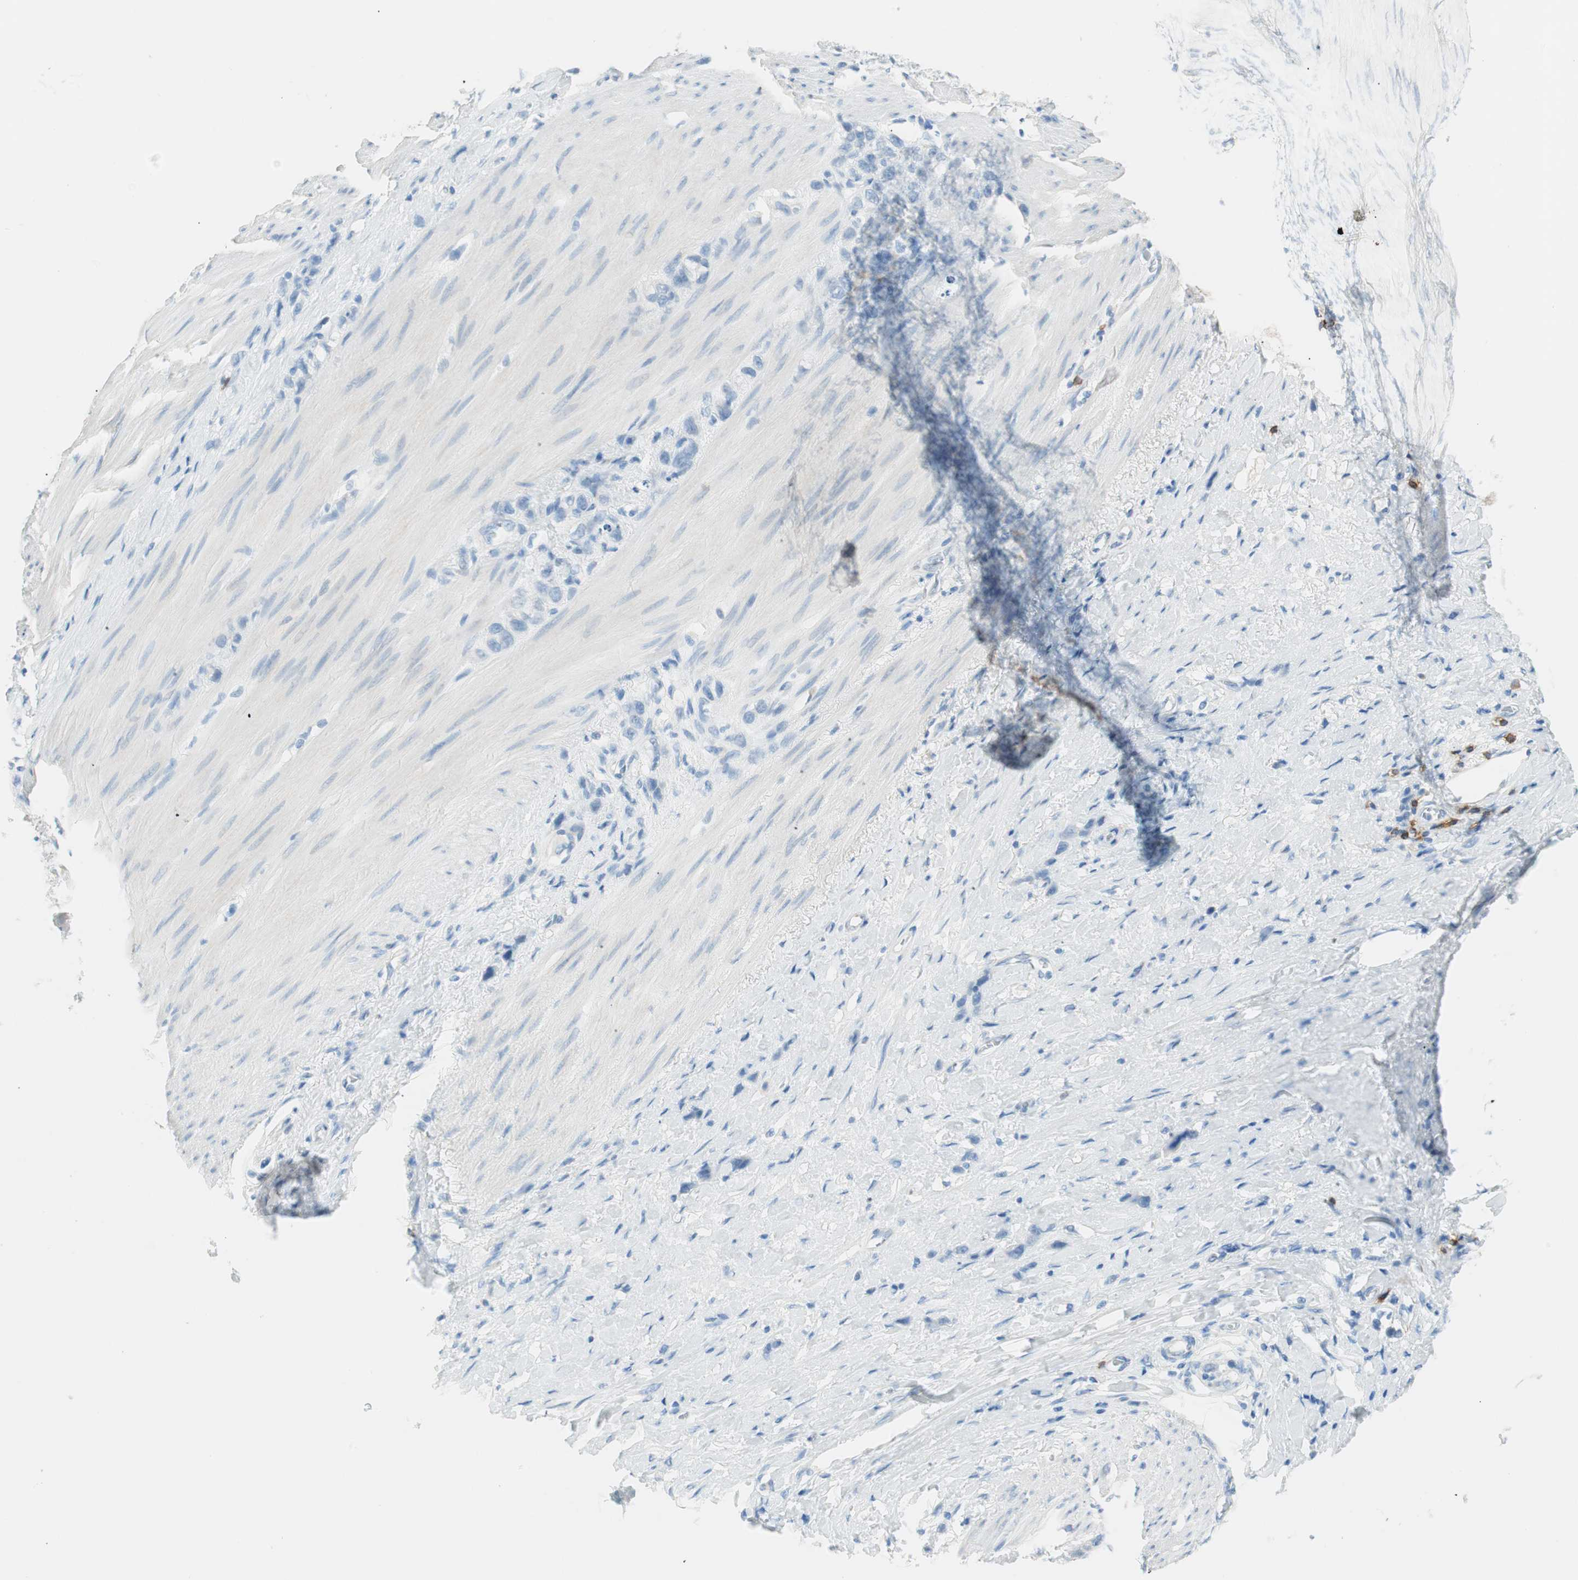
{"staining": {"intensity": "negative", "quantity": "none", "location": "none"}, "tissue": "stomach cancer", "cell_type": "Tumor cells", "image_type": "cancer", "snomed": [{"axis": "morphology", "description": "Normal tissue, NOS"}, {"axis": "morphology", "description": "Adenocarcinoma, NOS"}, {"axis": "morphology", "description": "Adenocarcinoma, High grade"}, {"axis": "topography", "description": "Stomach, upper"}, {"axis": "topography", "description": "Stomach"}], "caption": "Stomach high-grade adenocarcinoma was stained to show a protein in brown. There is no significant staining in tumor cells. (Stains: DAB immunohistochemistry (IHC) with hematoxylin counter stain, Microscopy: brightfield microscopy at high magnification).", "gene": "TNFRSF13C", "patient": {"sex": "female", "age": 65}}